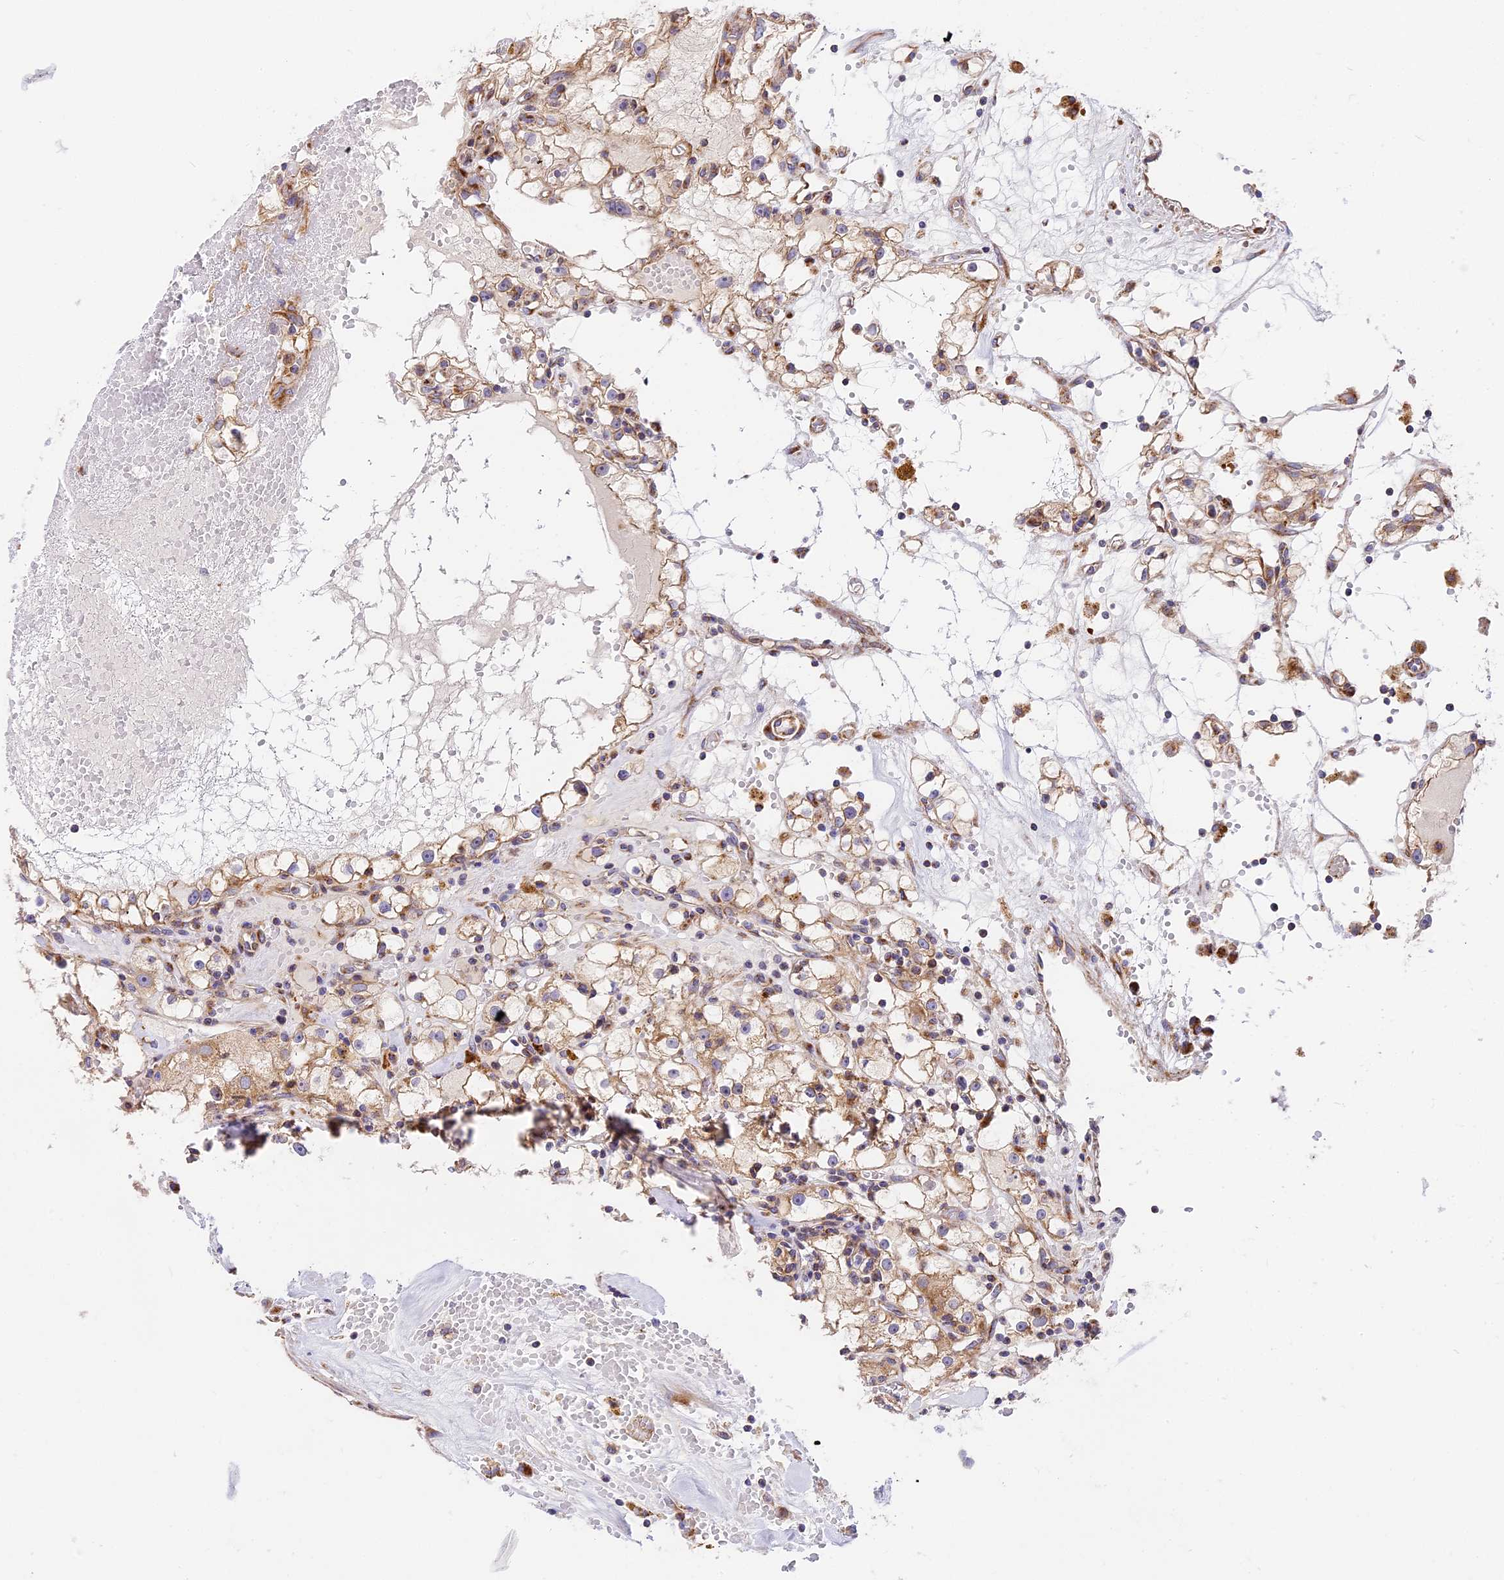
{"staining": {"intensity": "weak", "quantity": ">75%", "location": "cytoplasmic/membranous"}, "tissue": "renal cancer", "cell_type": "Tumor cells", "image_type": "cancer", "snomed": [{"axis": "morphology", "description": "Adenocarcinoma, NOS"}, {"axis": "topography", "description": "Kidney"}], "caption": "Weak cytoplasmic/membranous staining is appreciated in approximately >75% of tumor cells in renal cancer (adenocarcinoma). The staining was performed using DAB (3,3'-diaminobenzidine), with brown indicating positive protein expression. Nuclei are stained blue with hematoxylin.", "gene": "MRAS", "patient": {"sex": "male", "age": 56}}